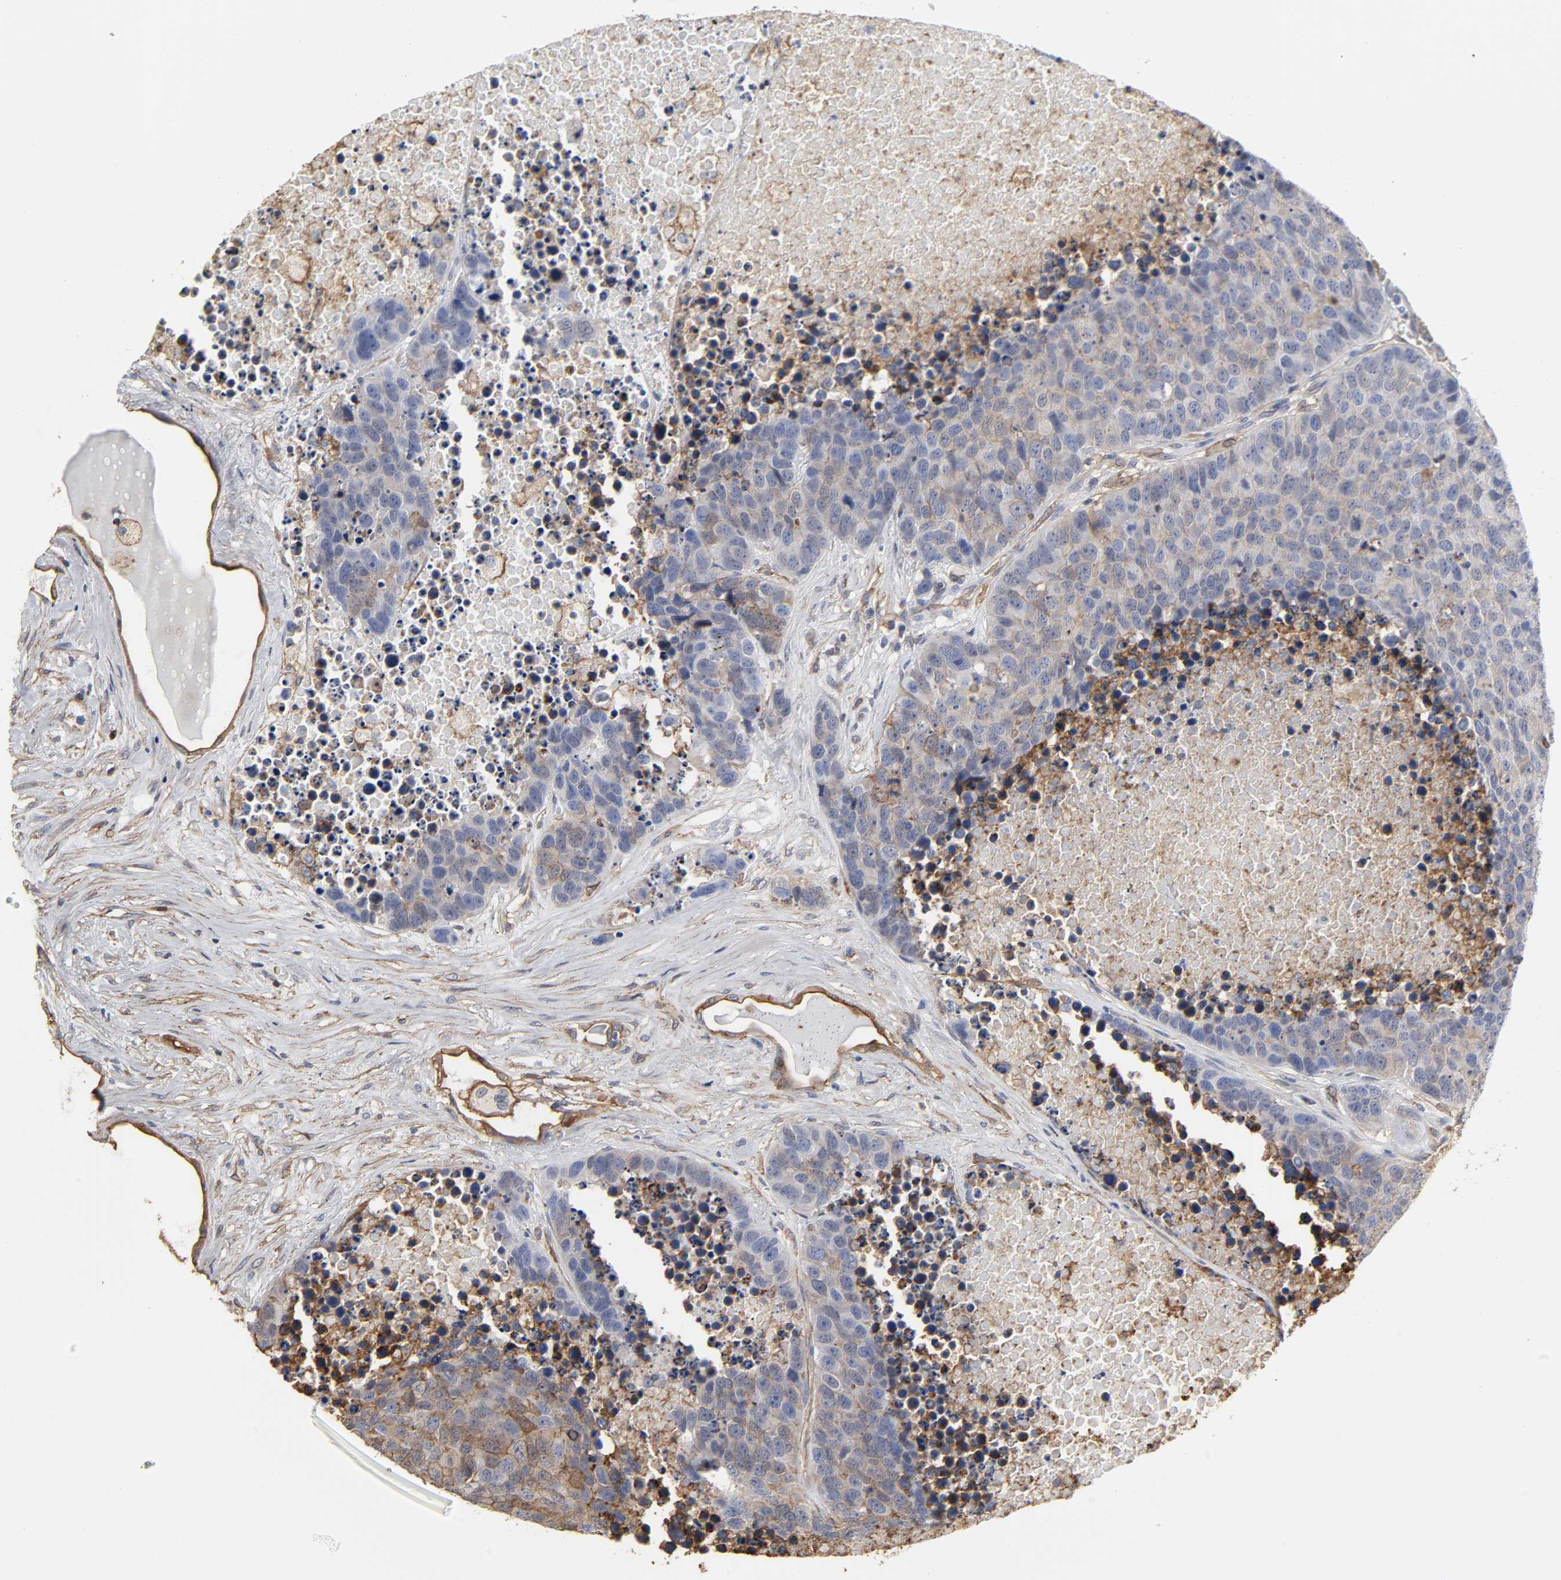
{"staining": {"intensity": "weak", "quantity": "25%-75%", "location": "cytoplasmic/membranous"}, "tissue": "carcinoid", "cell_type": "Tumor cells", "image_type": "cancer", "snomed": [{"axis": "morphology", "description": "Carcinoid, malignant, NOS"}, {"axis": "topography", "description": "Lung"}], "caption": "The photomicrograph reveals staining of malignant carcinoid, revealing weak cytoplasmic/membranous protein positivity (brown color) within tumor cells. The staining was performed using DAB, with brown indicating positive protein expression. Nuclei are stained blue with hematoxylin.", "gene": "ANXA2", "patient": {"sex": "male", "age": 60}}